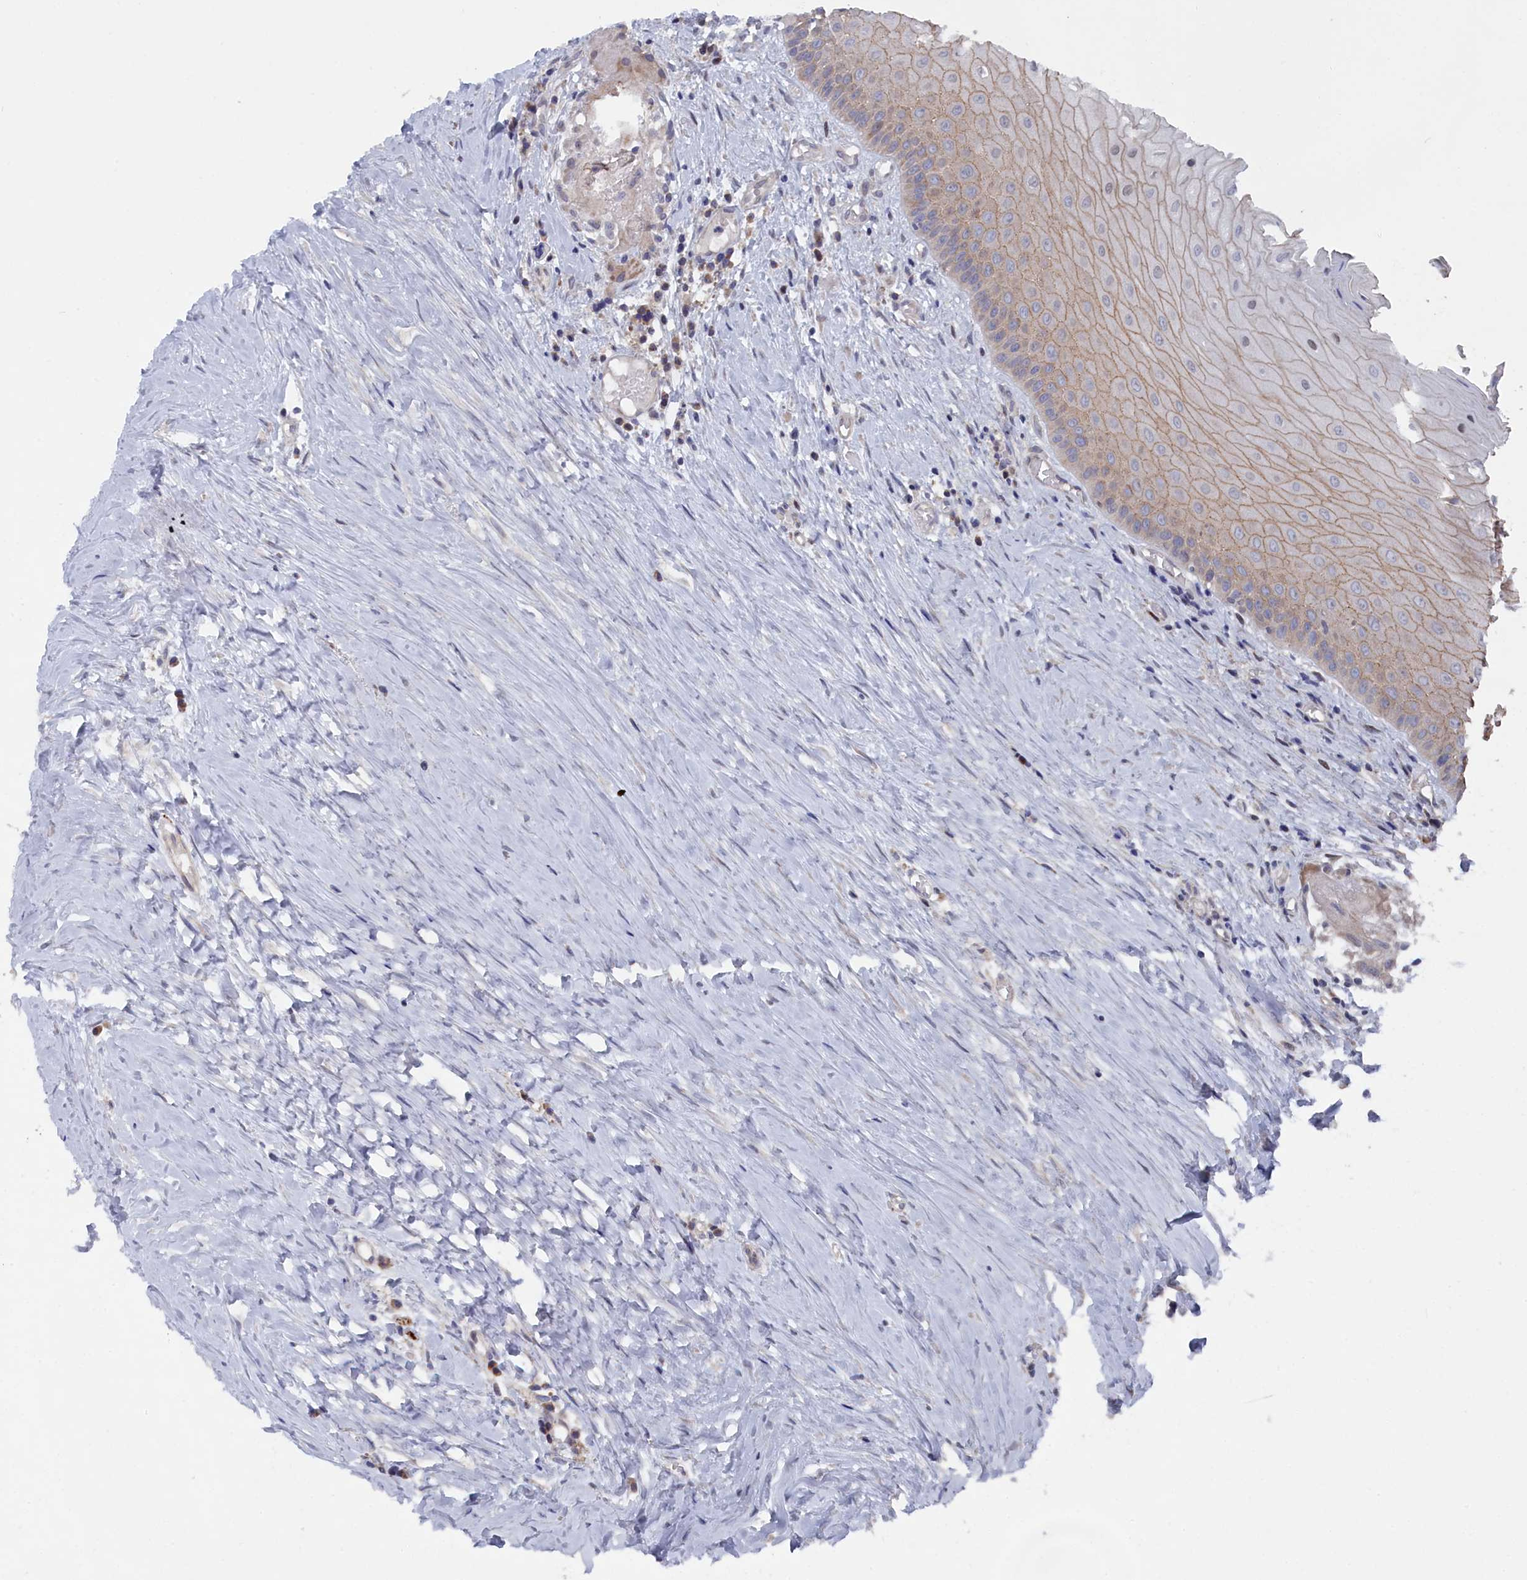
{"staining": {"intensity": "moderate", "quantity": "25%-75%", "location": "cytoplasmic/membranous"}, "tissue": "oral mucosa", "cell_type": "Squamous epithelial cells", "image_type": "normal", "snomed": [{"axis": "morphology", "description": "Normal tissue, NOS"}, {"axis": "topography", "description": "Skeletal muscle"}, {"axis": "topography", "description": "Oral tissue"}, {"axis": "topography", "description": "Peripheral nerve tissue"}], "caption": "Immunohistochemistry (IHC) photomicrograph of unremarkable human oral mucosa stained for a protein (brown), which demonstrates medium levels of moderate cytoplasmic/membranous staining in about 25%-75% of squamous epithelial cells.", "gene": "TMEM161A", "patient": {"sex": "female", "age": 84}}